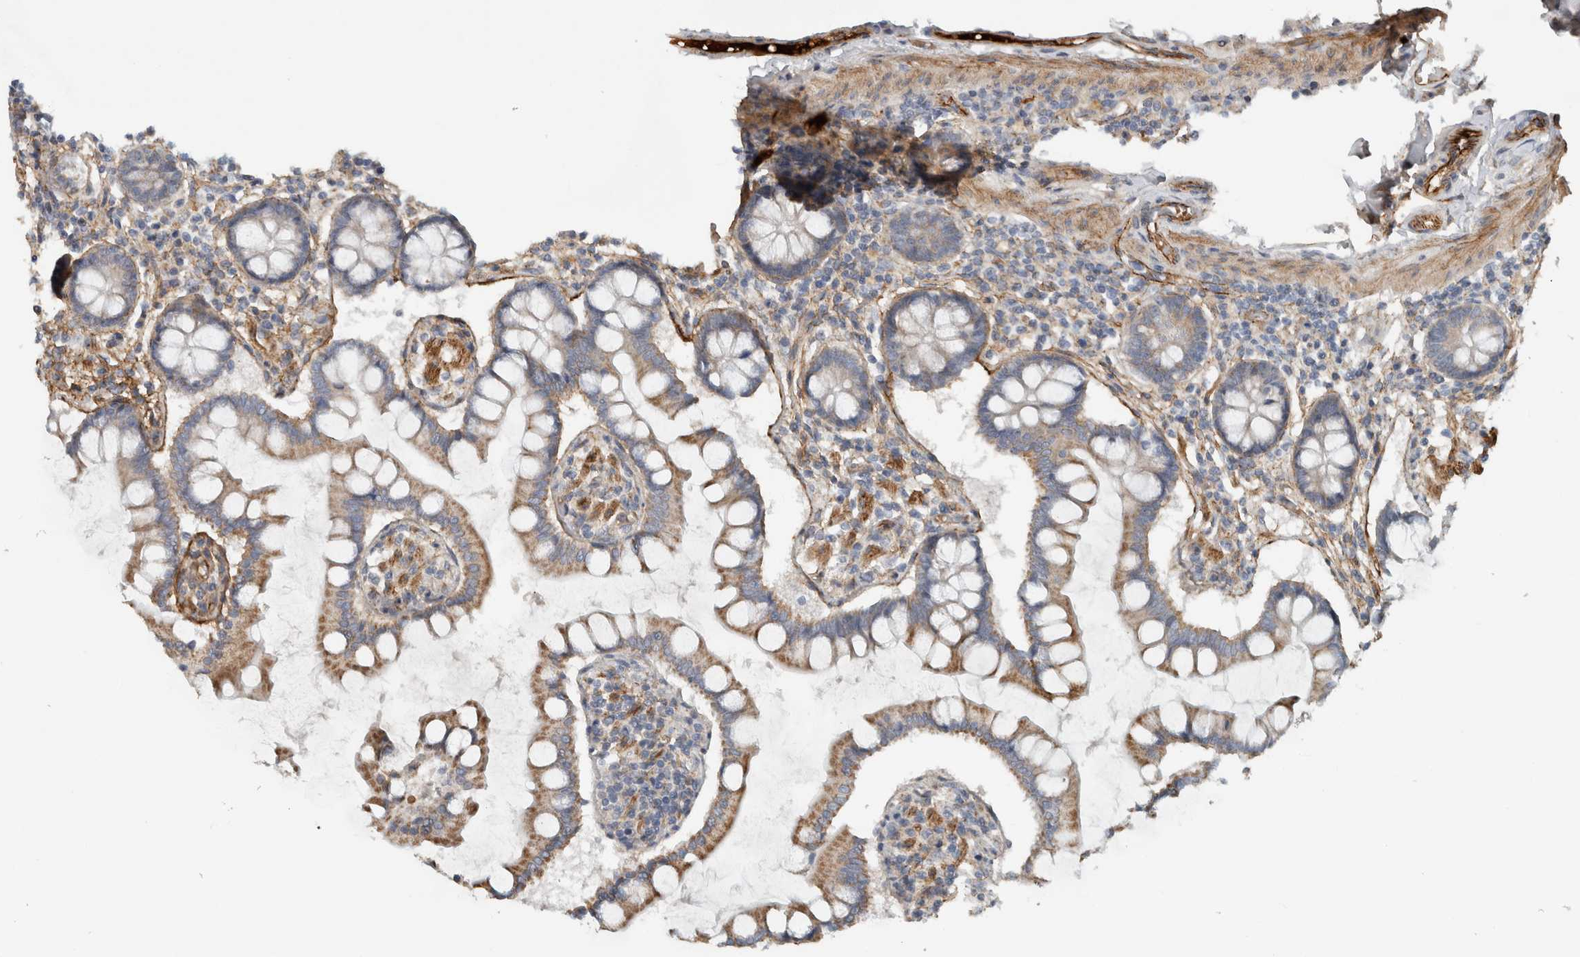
{"staining": {"intensity": "moderate", "quantity": "<25%", "location": "cytoplasmic/membranous"}, "tissue": "small intestine", "cell_type": "Glandular cells", "image_type": "normal", "snomed": [{"axis": "morphology", "description": "Normal tissue, NOS"}, {"axis": "topography", "description": "Small intestine"}], "caption": "High-magnification brightfield microscopy of normal small intestine stained with DAB (3,3'-diaminobenzidine) (brown) and counterstained with hematoxylin (blue). glandular cells exhibit moderate cytoplasmic/membranous positivity is appreciated in about<25% of cells.", "gene": "FN1", "patient": {"sex": "male", "age": 41}}